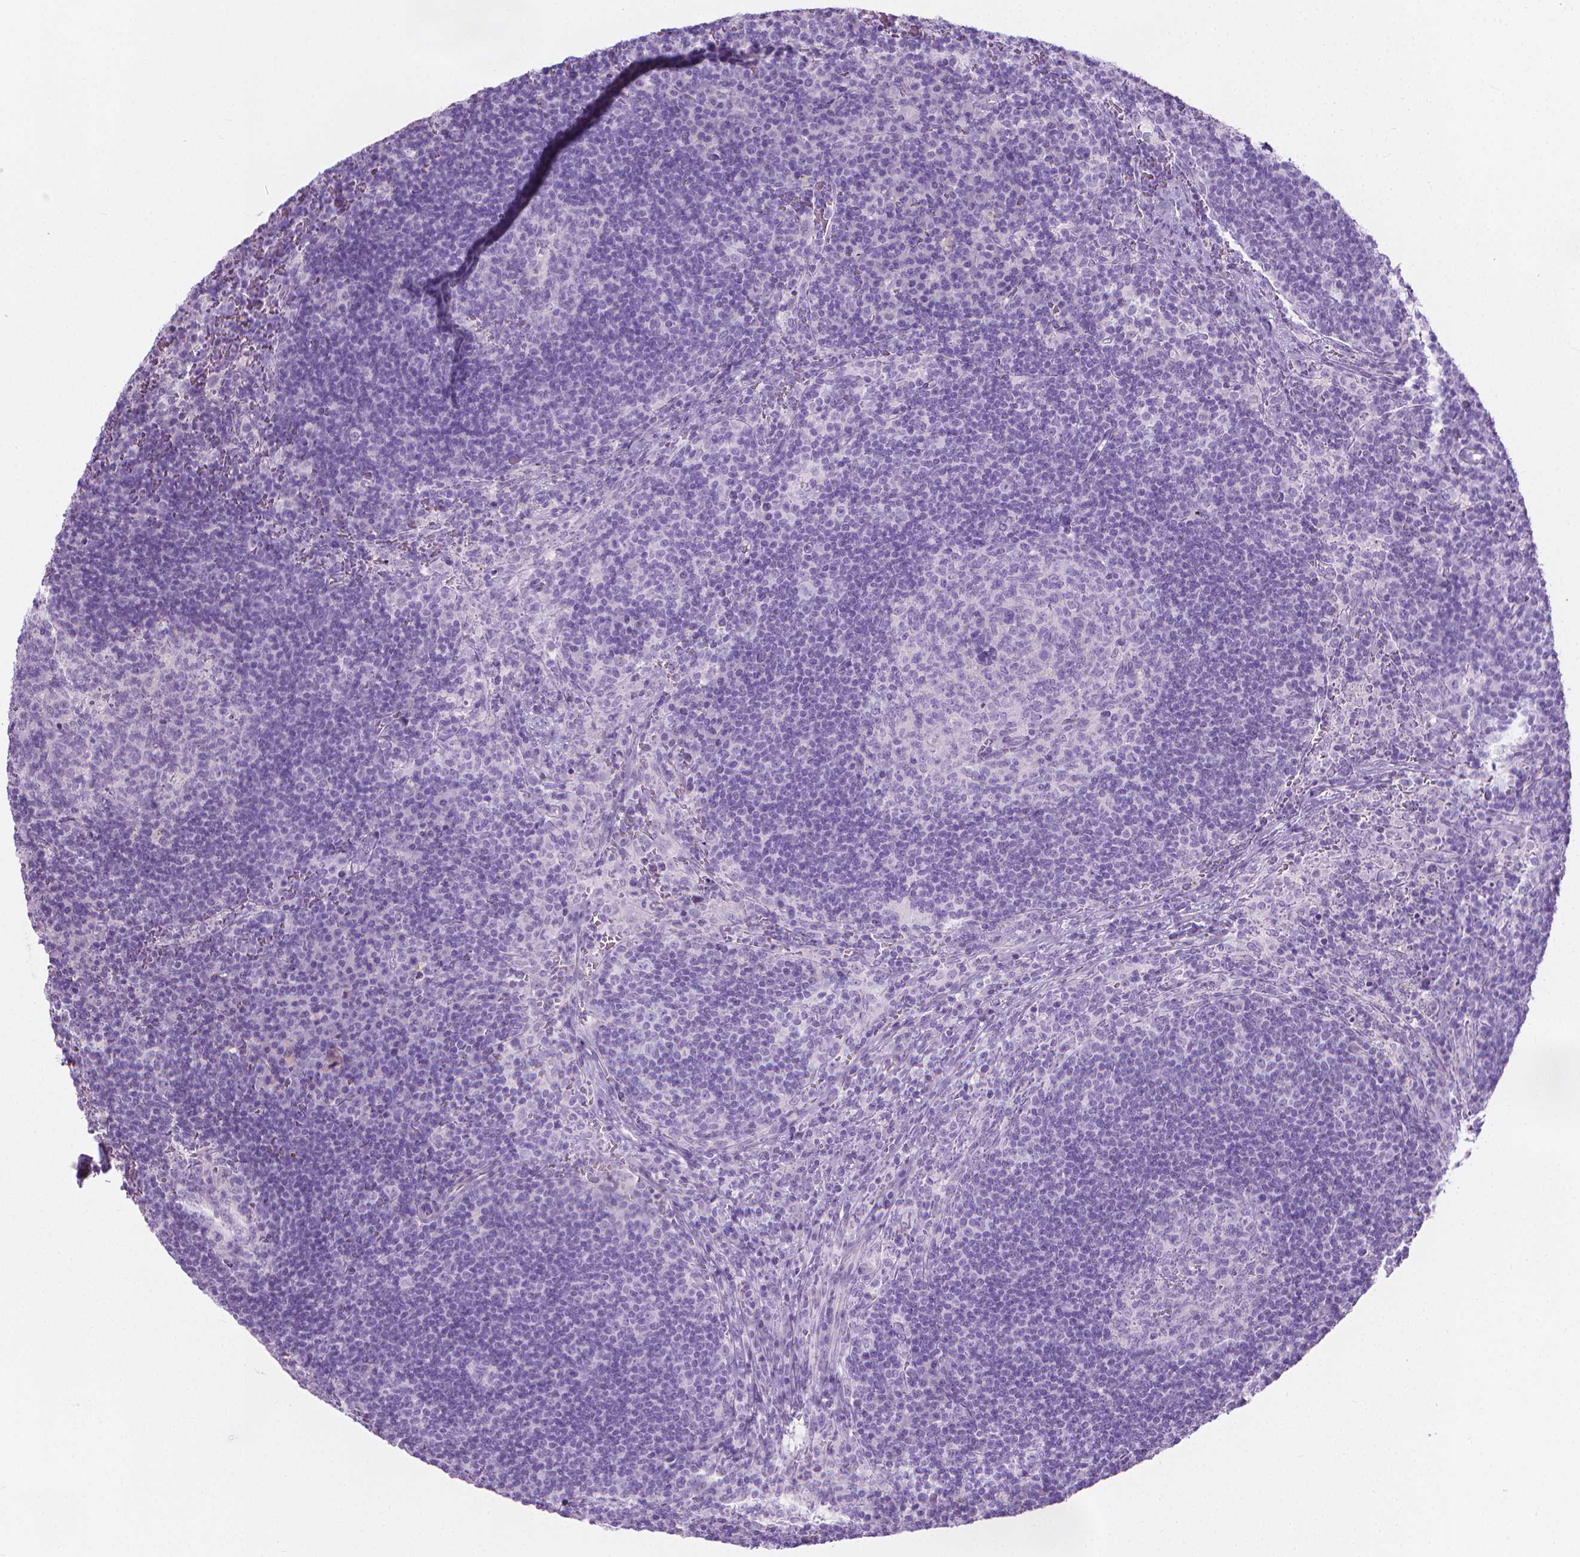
{"staining": {"intensity": "negative", "quantity": "none", "location": "none"}, "tissue": "lymph node", "cell_type": "Germinal center cells", "image_type": "normal", "snomed": [{"axis": "morphology", "description": "Normal tissue, NOS"}, {"axis": "topography", "description": "Lymph node"}], "caption": "A histopathology image of lymph node stained for a protein demonstrates no brown staining in germinal center cells.", "gene": "CFAP52", "patient": {"sex": "male", "age": 67}}